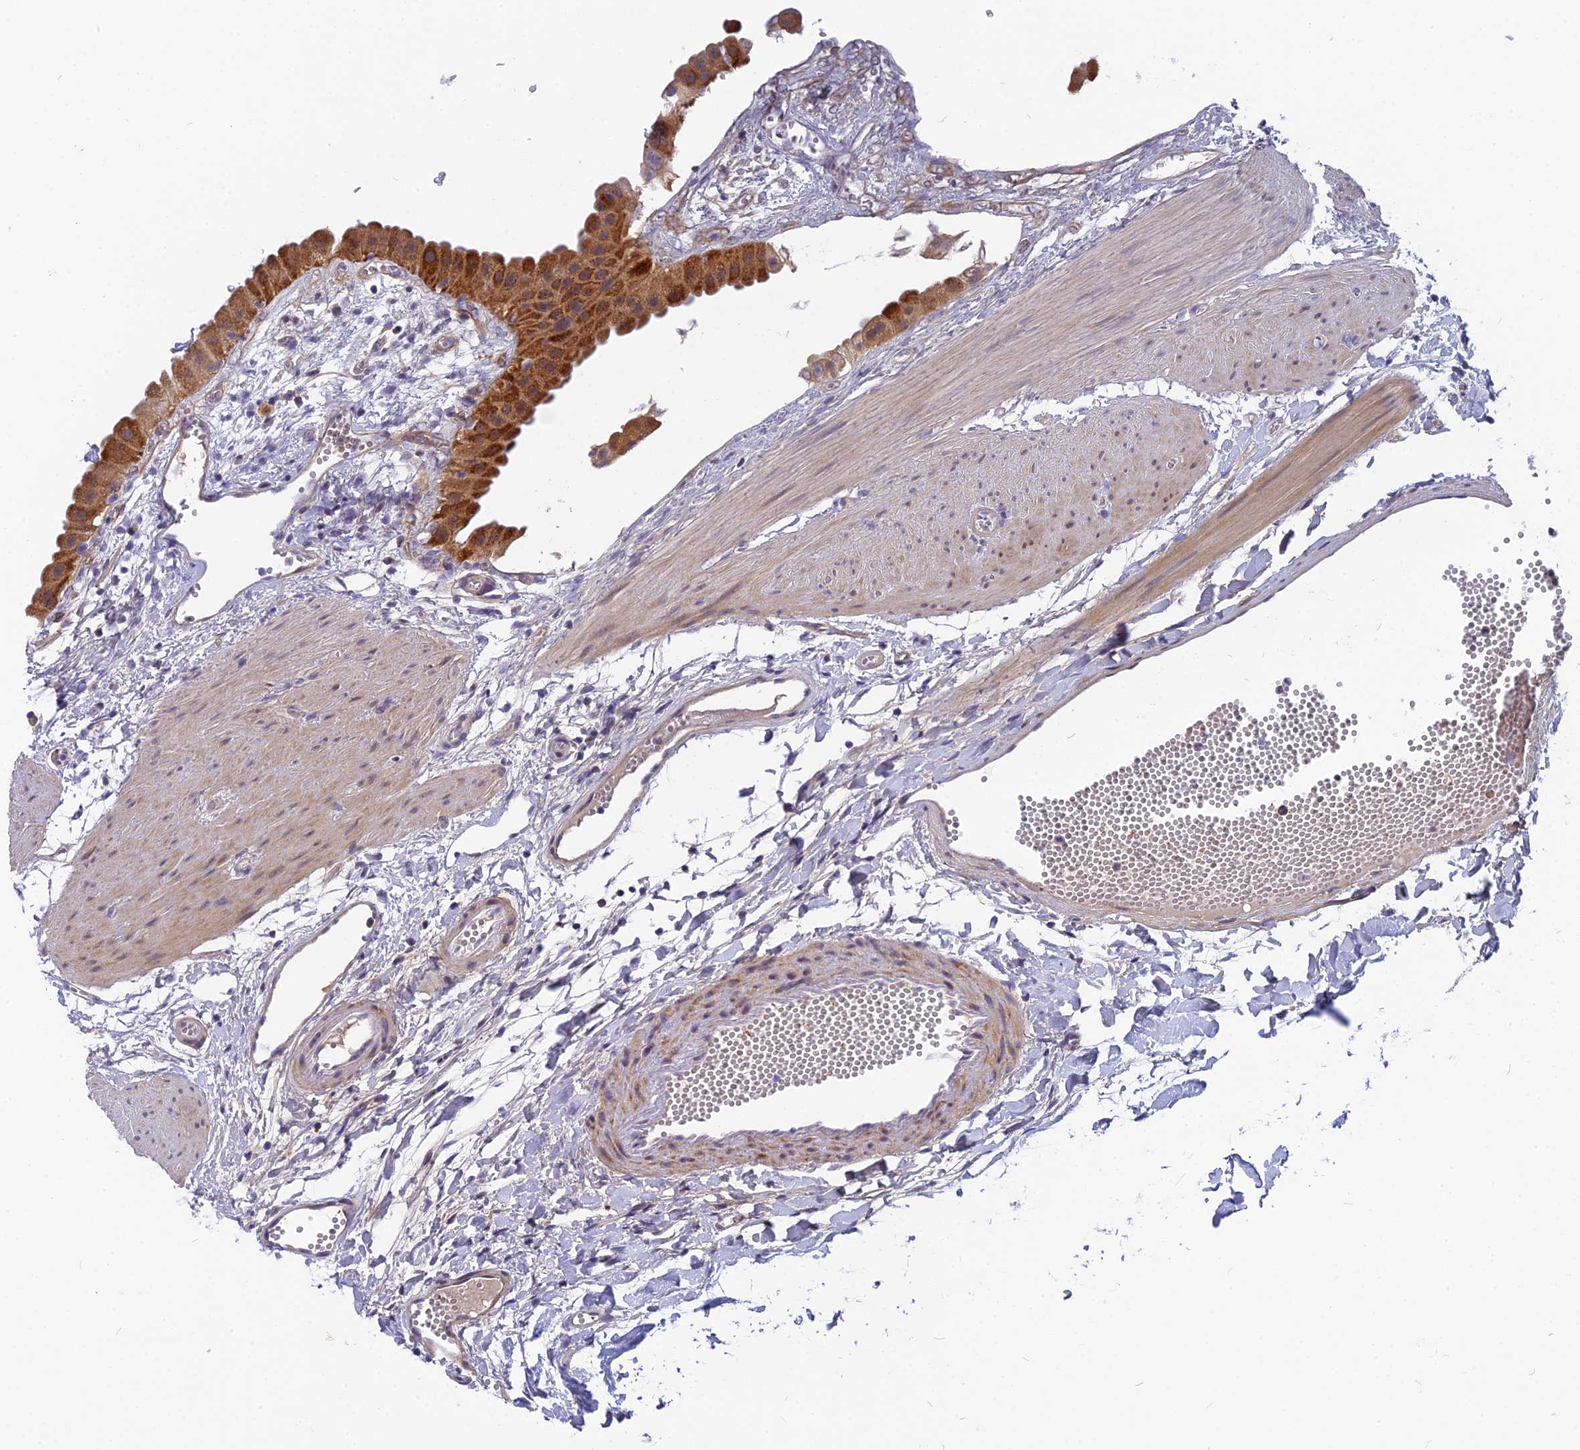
{"staining": {"intensity": "strong", "quantity": ">75%", "location": "cytoplasmic/membranous"}, "tissue": "gallbladder", "cell_type": "Glandular cells", "image_type": "normal", "snomed": [{"axis": "morphology", "description": "Normal tissue, NOS"}, {"axis": "topography", "description": "Gallbladder"}], "caption": "Glandular cells exhibit high levels of strong cytoplasmic/membranous staining in approximately >75% of cells in unremarkable human gallbladder.", "gene": "CMC1", "patient": {"sex": "female", "age": 64}}